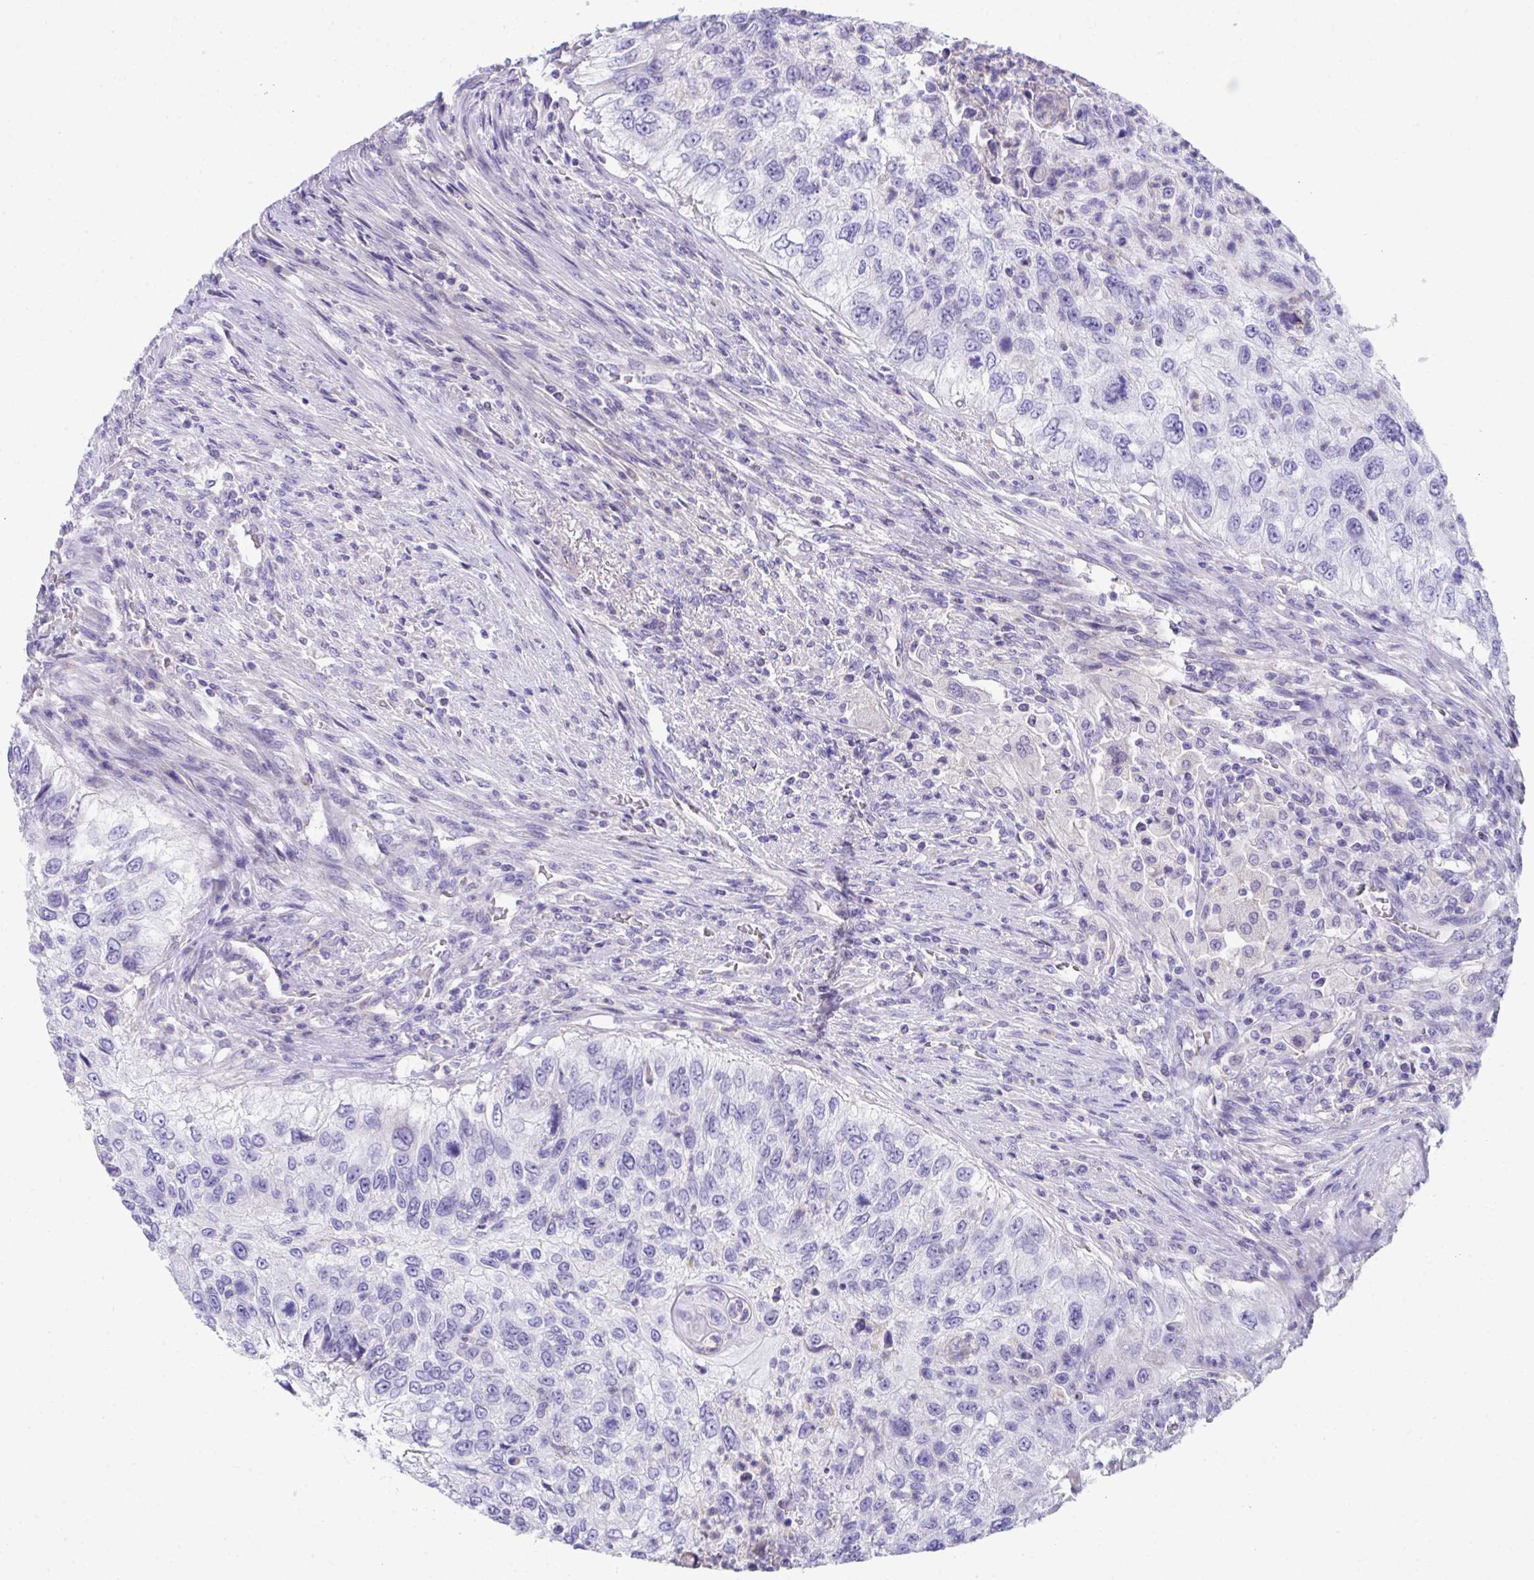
{"staining": {"intensity": "negative", "quantity": "none", "location": "none"}, "tissue": "urothelial cancer", "cell_type": "Tumor cells", "image_type": "cancer", "snomed": [{"axis": "morphology", "description": "Urothelial carcinoma, High grade"}, {"axis": "topography", "description": "Urinary bladder"}], "caption": "High power microscopy histopathology image of an immunohistochemistry (IHC) micrograph of urothelial carcinoma (high-grade), revealing no significant expression in tumor cells. (DAB (3,3'-diaminobenzidine) immunohistochemistry (IHC) with hematoxylin counter stain).", "gene": "COA5", "patient": {"sex": "female", "age": 60}}